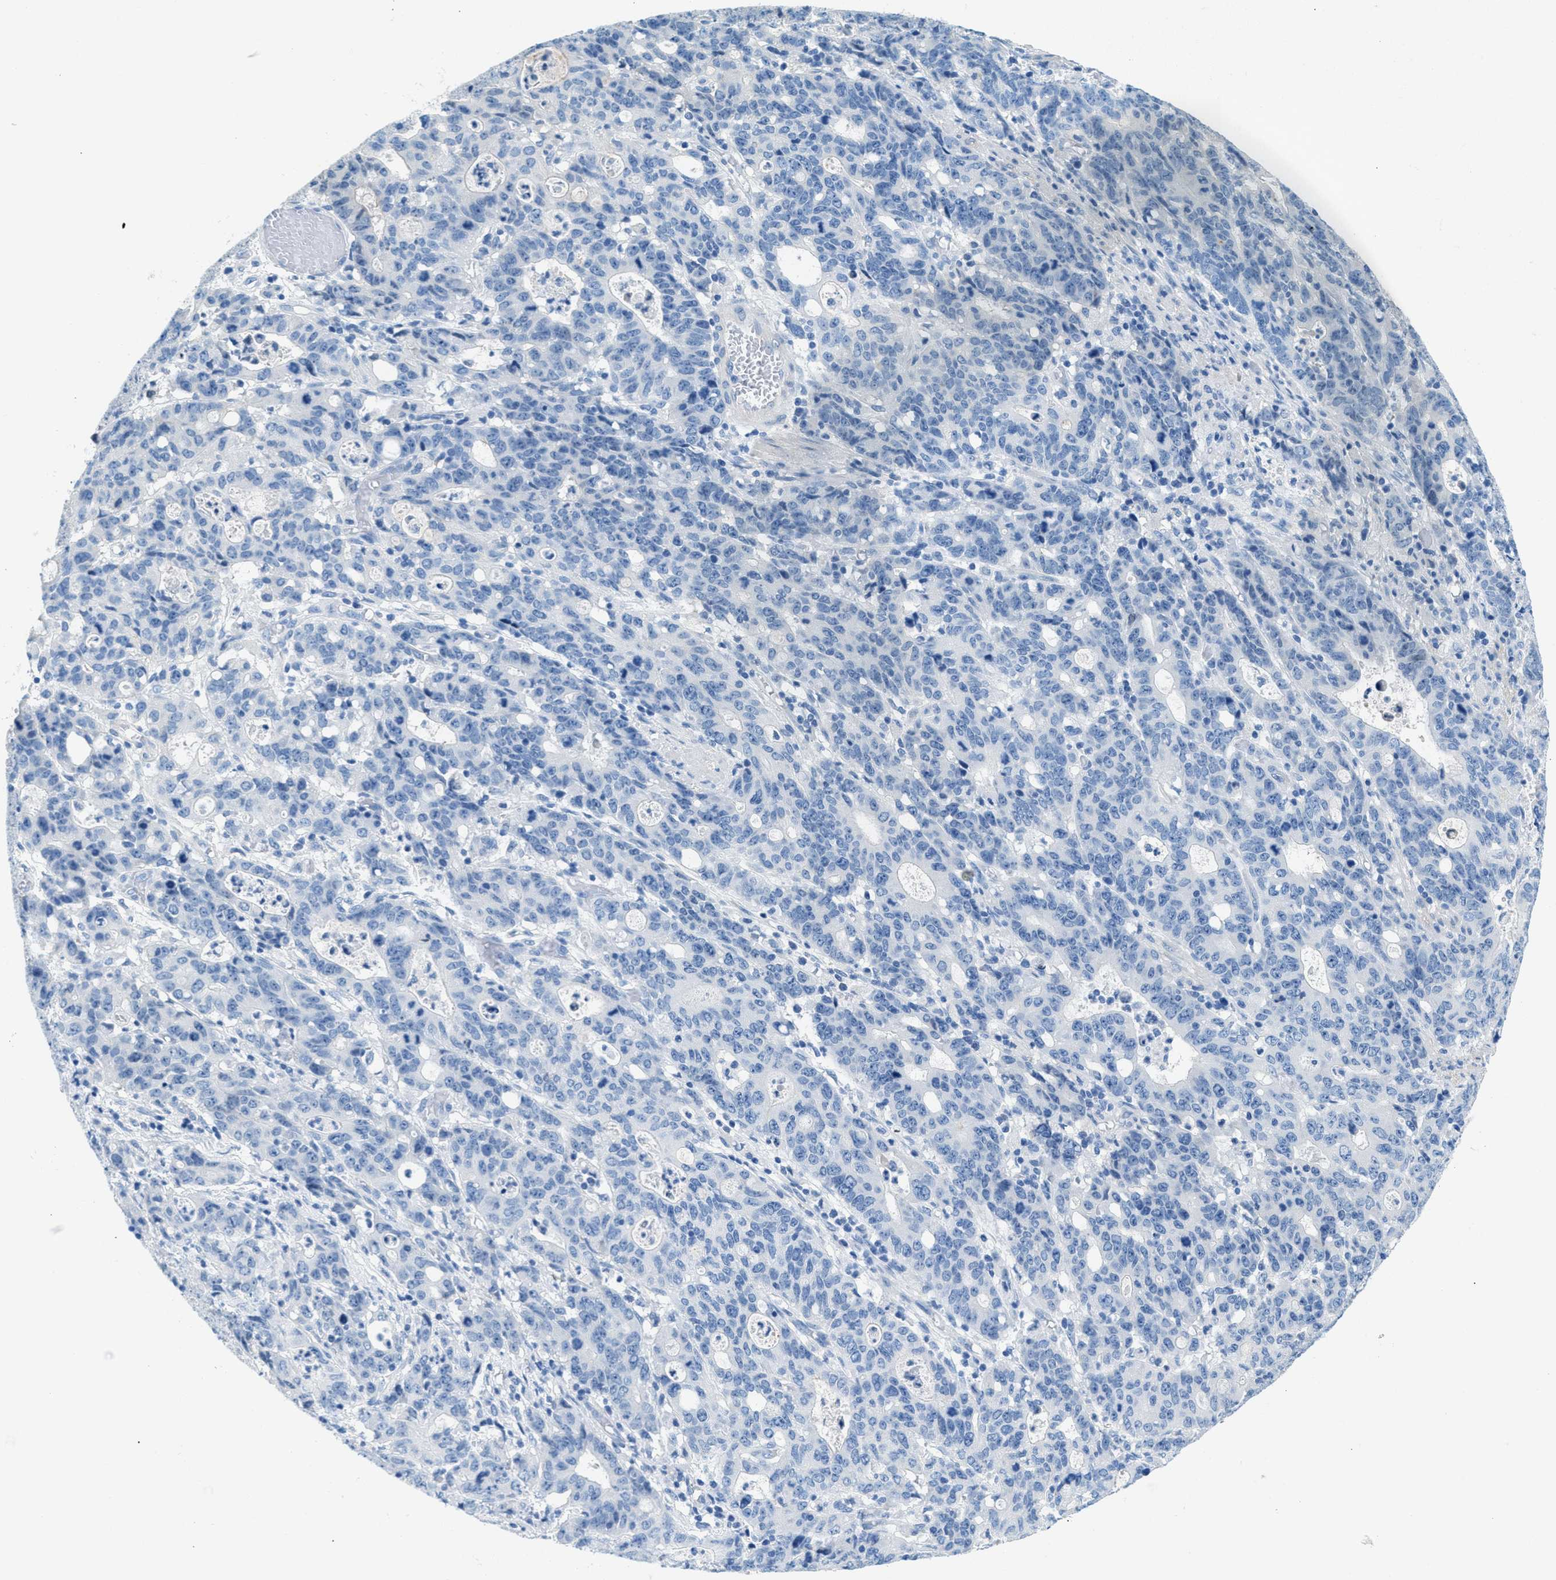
{"staining": {"intensity": "negative", "quantity": "none", "location": "none"}, "tissue": "stomach cancer", "cell_type": "Tumor cells", "image_type": "cancer", "snomed": [{"axis": "morphology", "description": "Adenocarcinoma, NOS"}, {"axis": "topography", "description": "Stomach, upper"}], "caption": "Tumor cells are negative for protein expression in human adenocarcinoma (stomach). Brightfield microscopy of IHC stained with DAB (3,3'-diaminobenzidine) (brown) and hematoxylin (blue), captured at high magnification.", "gene": "SPAM1", "patient": {"sex": "male", "age": 69}}